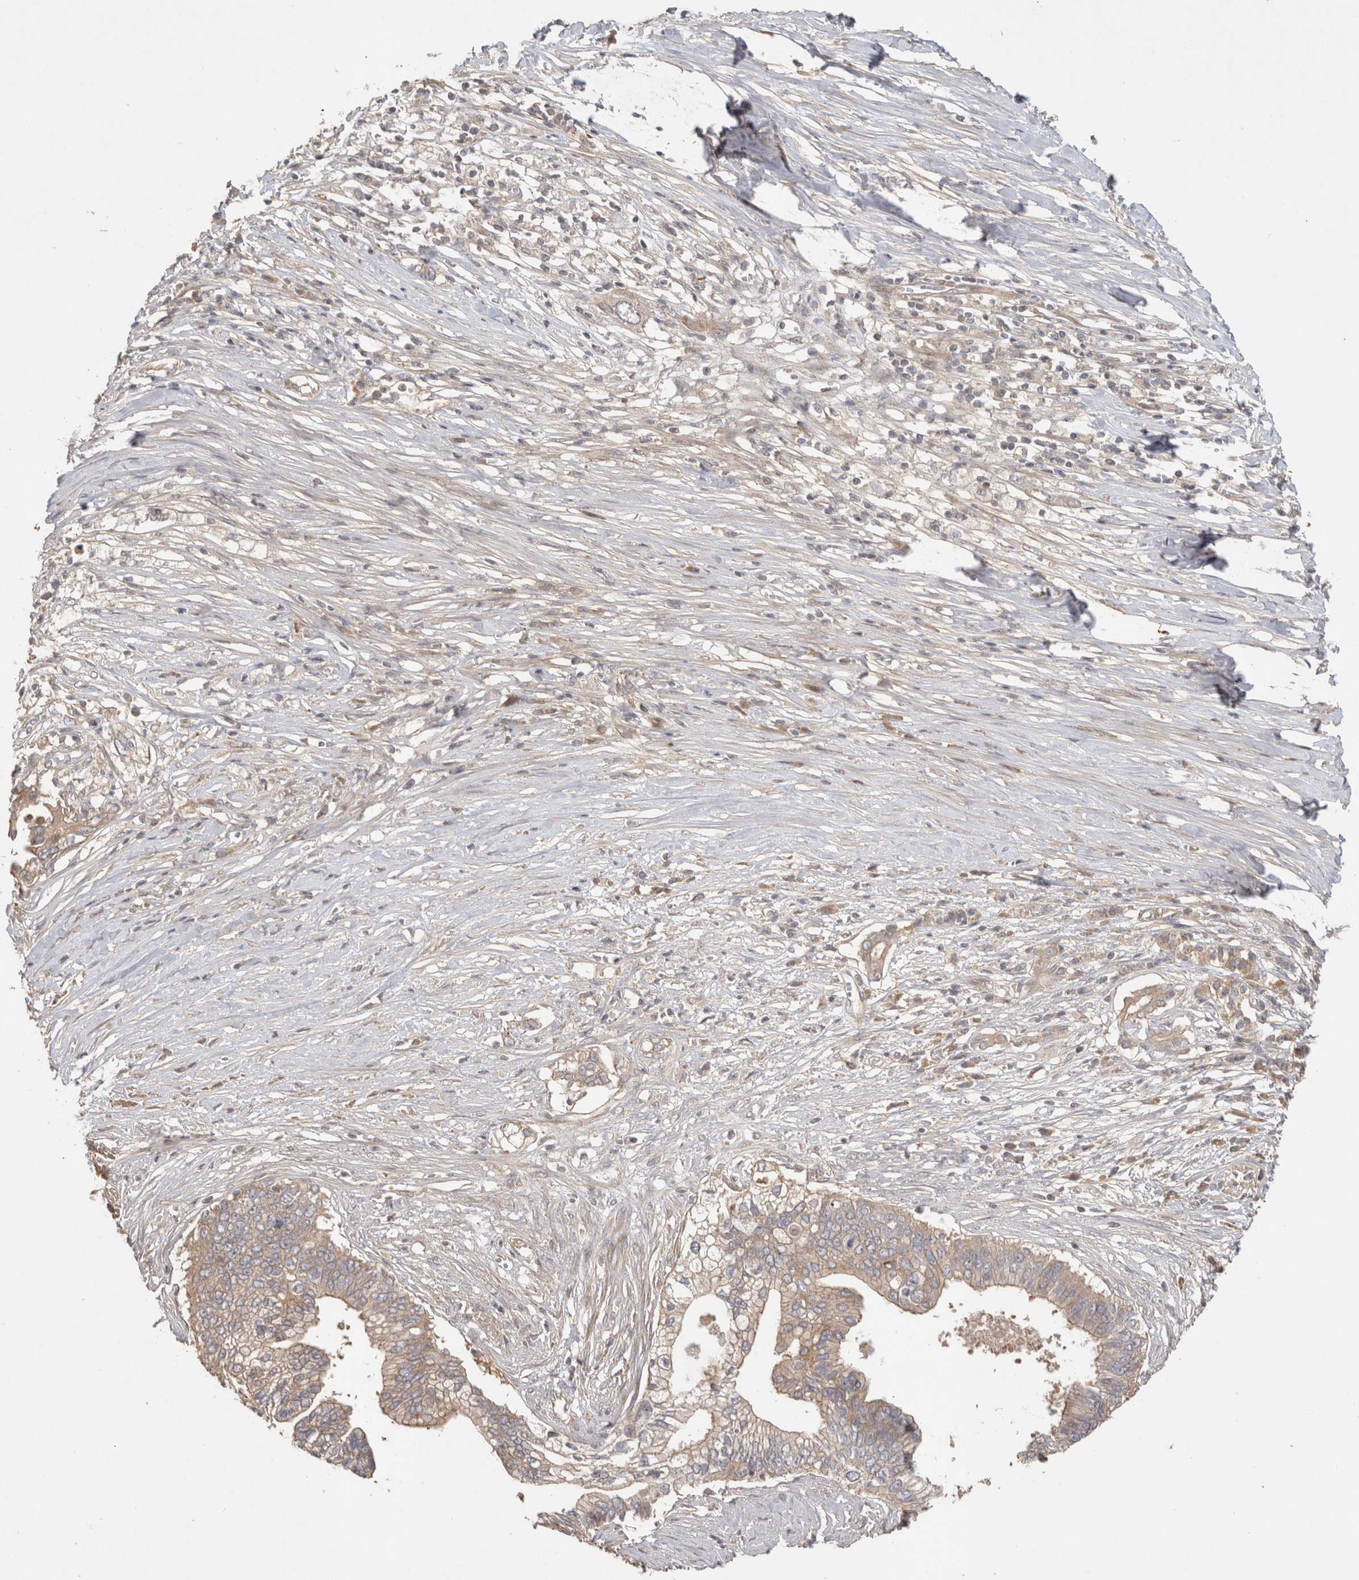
{"staining": {"intensity": "weak", "quantity": "<25%", "location": "cytoplasmic/membranous"}, "tissue": "pancreatic cancer", "cell_type": "Tumor cells", "image_type": "cancer", "snomed": [{"axis": "morphology", "description": "Normal tissue, NOS"}, {"axis": "morphology", "description": "Adenocarcinoma, NOS"}, {"axis": "topography", "description": "Pancreas"}, {"axis": "topography", "description": "Peripheral nerve tissue"}], "caption": "IHC photomicrograph of human pancreatic cancer (adenocarcinoma) stained for a protein (brown), which displays no staining in tumor cells.", "gene": "PPP1R42", "patient": {"sex": "male", "age": 59}}